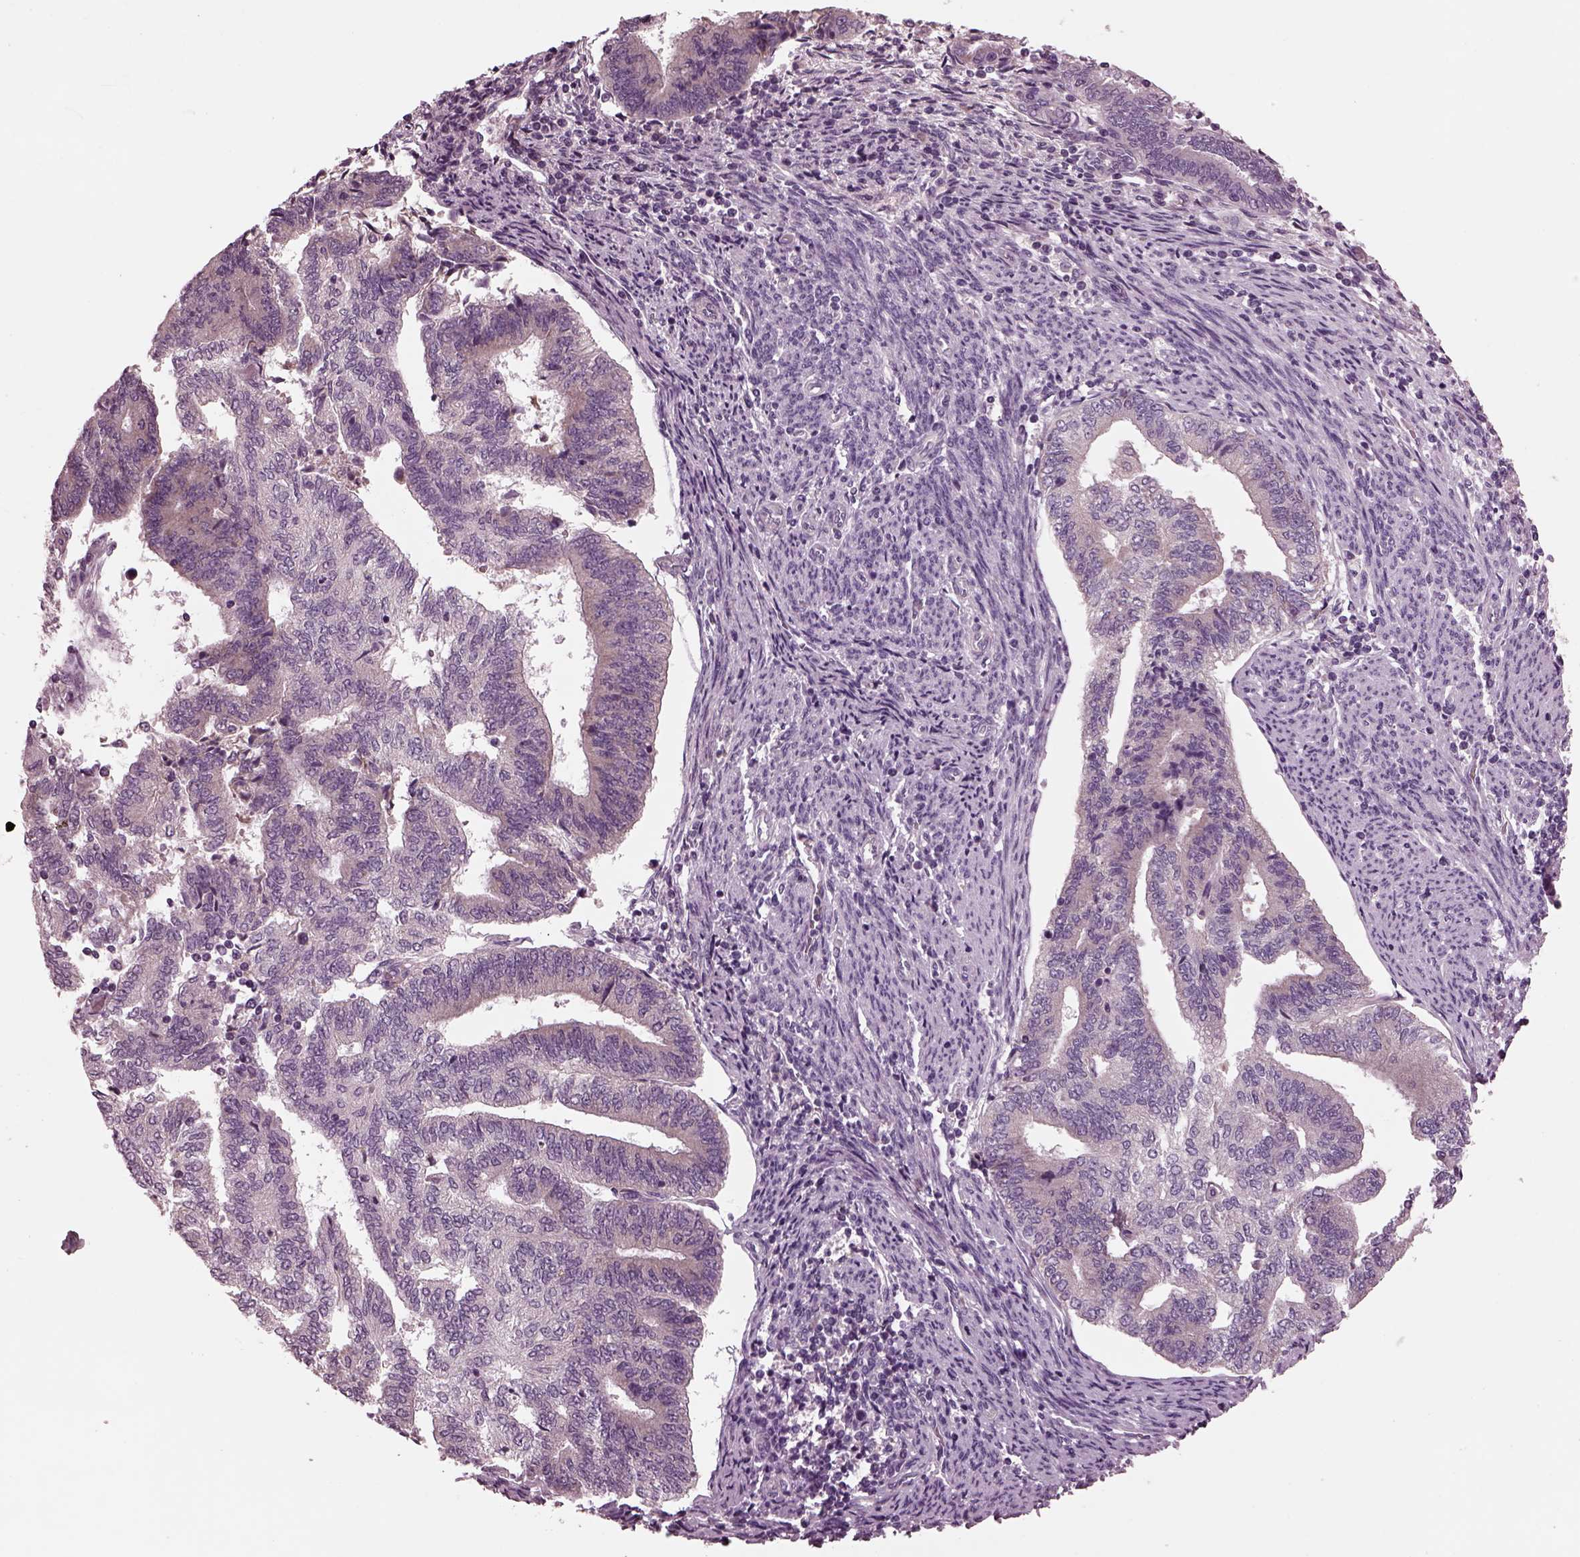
{"staining": {"intensity": "weak", "quantity": "<25%", "location": "cytoplasmic/membranous"}, "tissue": "endometrial cancer", "cell_type": "Tumor cells", "image_type": "cancer", "snomed": [{"axis": "morphology", "description": "Adenocarcinoma, NOS"}, {"axis": "topography", "description": "Endometrium"}], "caption": "Endometrial cancer (adenocarcinoma) stained for a protein using immunohistochemistry (IHC) shows no positivity tumor cells.", "gene": "AP4M1", "patient": {"sex": "female", "age": 65}}